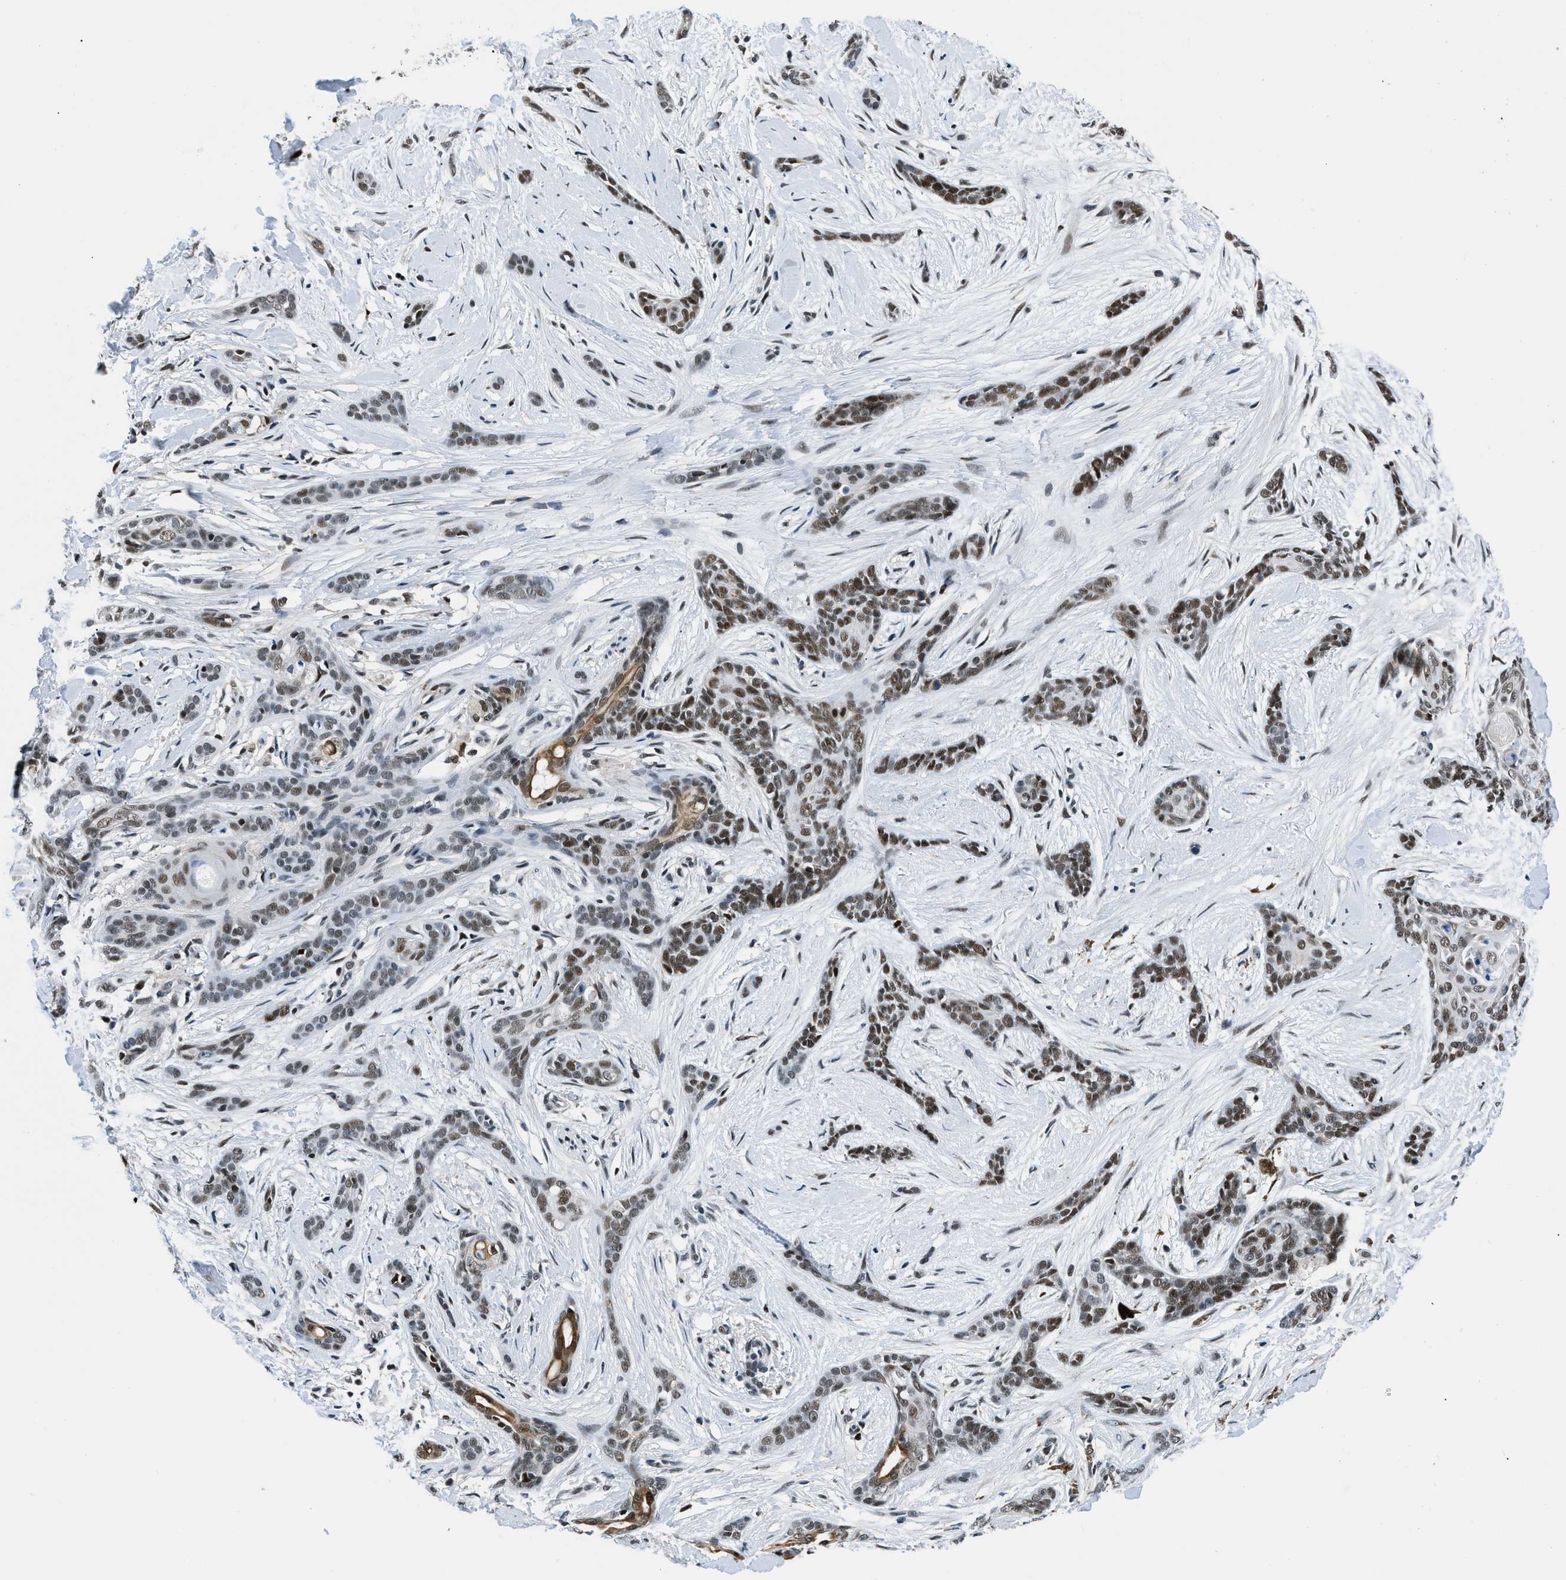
{"staining": {"intensity": "strong", "quantity": ">75%", "location": "nuclear"}, "tissue": "skin cancer", "cell_type": "Tumor cells", "image_type": "cancer", "snomed": [{"axis": "morphology", "description": "Basal cell carcinoma"}, {"axis": "morphology", "description": "Adnexal tumor, benign"}, {"axis": "topography", "description": "Skin"}], "caption": "Immunohistochemical staining of human skin cancer (benign adnexal tumor) exhibits high levels of strong nuclear protein expression in approximately >75% of tumor cells.", "gene": "KDM3B", "patient": {"sex": "female", "age": 42}}